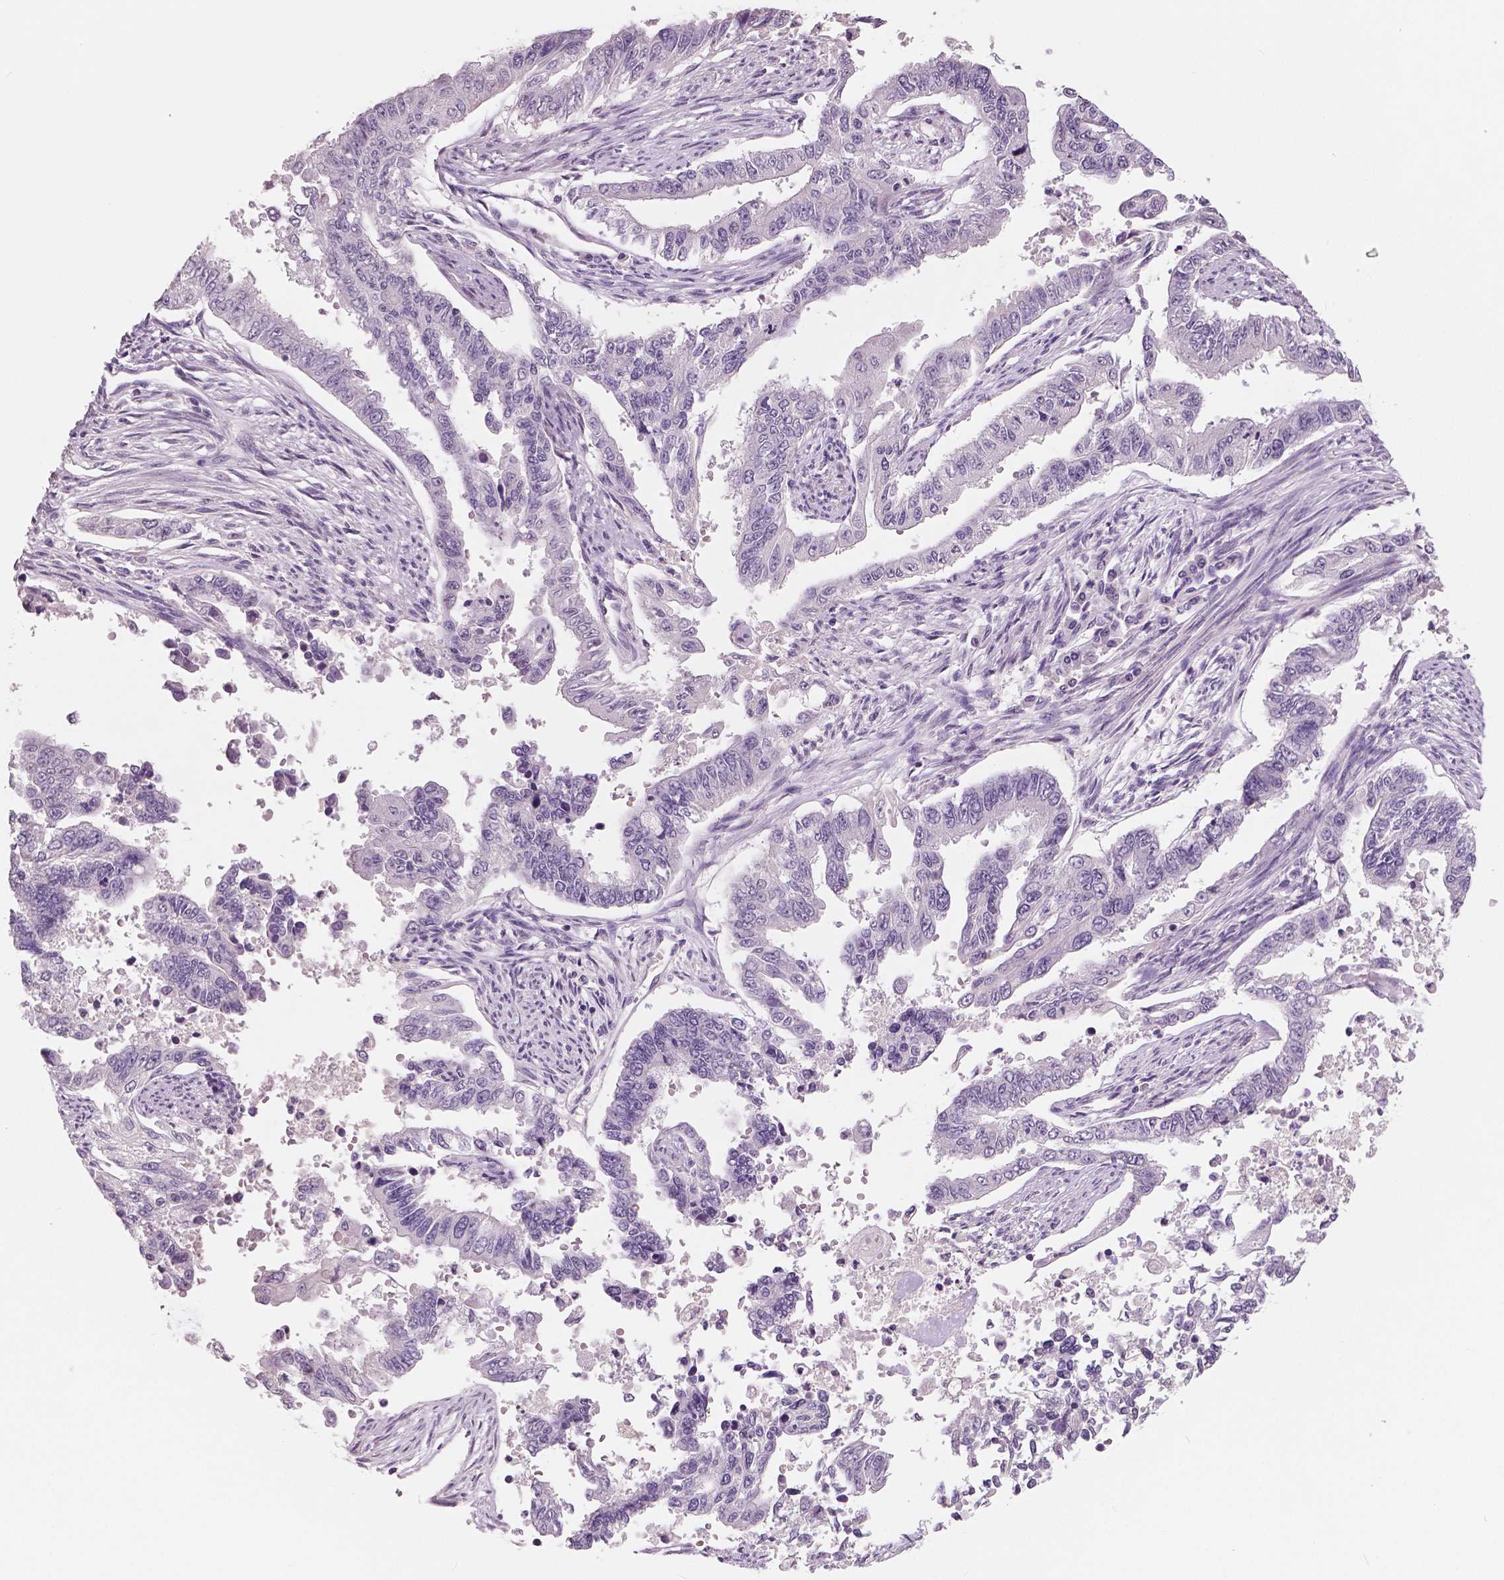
{"staining": {"intensity": "negative", "quantity": "none", "location": "none"}, "tissue": "endometrial cancer", "cell_type": "Tumor cells", "image_type": "cancer", "snomed": [{"axis": "morphology", "description": "Adenocarcinoma, NOS"}, {"axis": "topography", "description": "Uterus"}], "caption": "An immunohistochemistry image of adenocarcinoma (endometrial) is shown. There is no staining in tumor cells of adenocarcinoma (endometrial).", "gene": "NECAB1", "patient": {"sex": "female", "age": 59}}